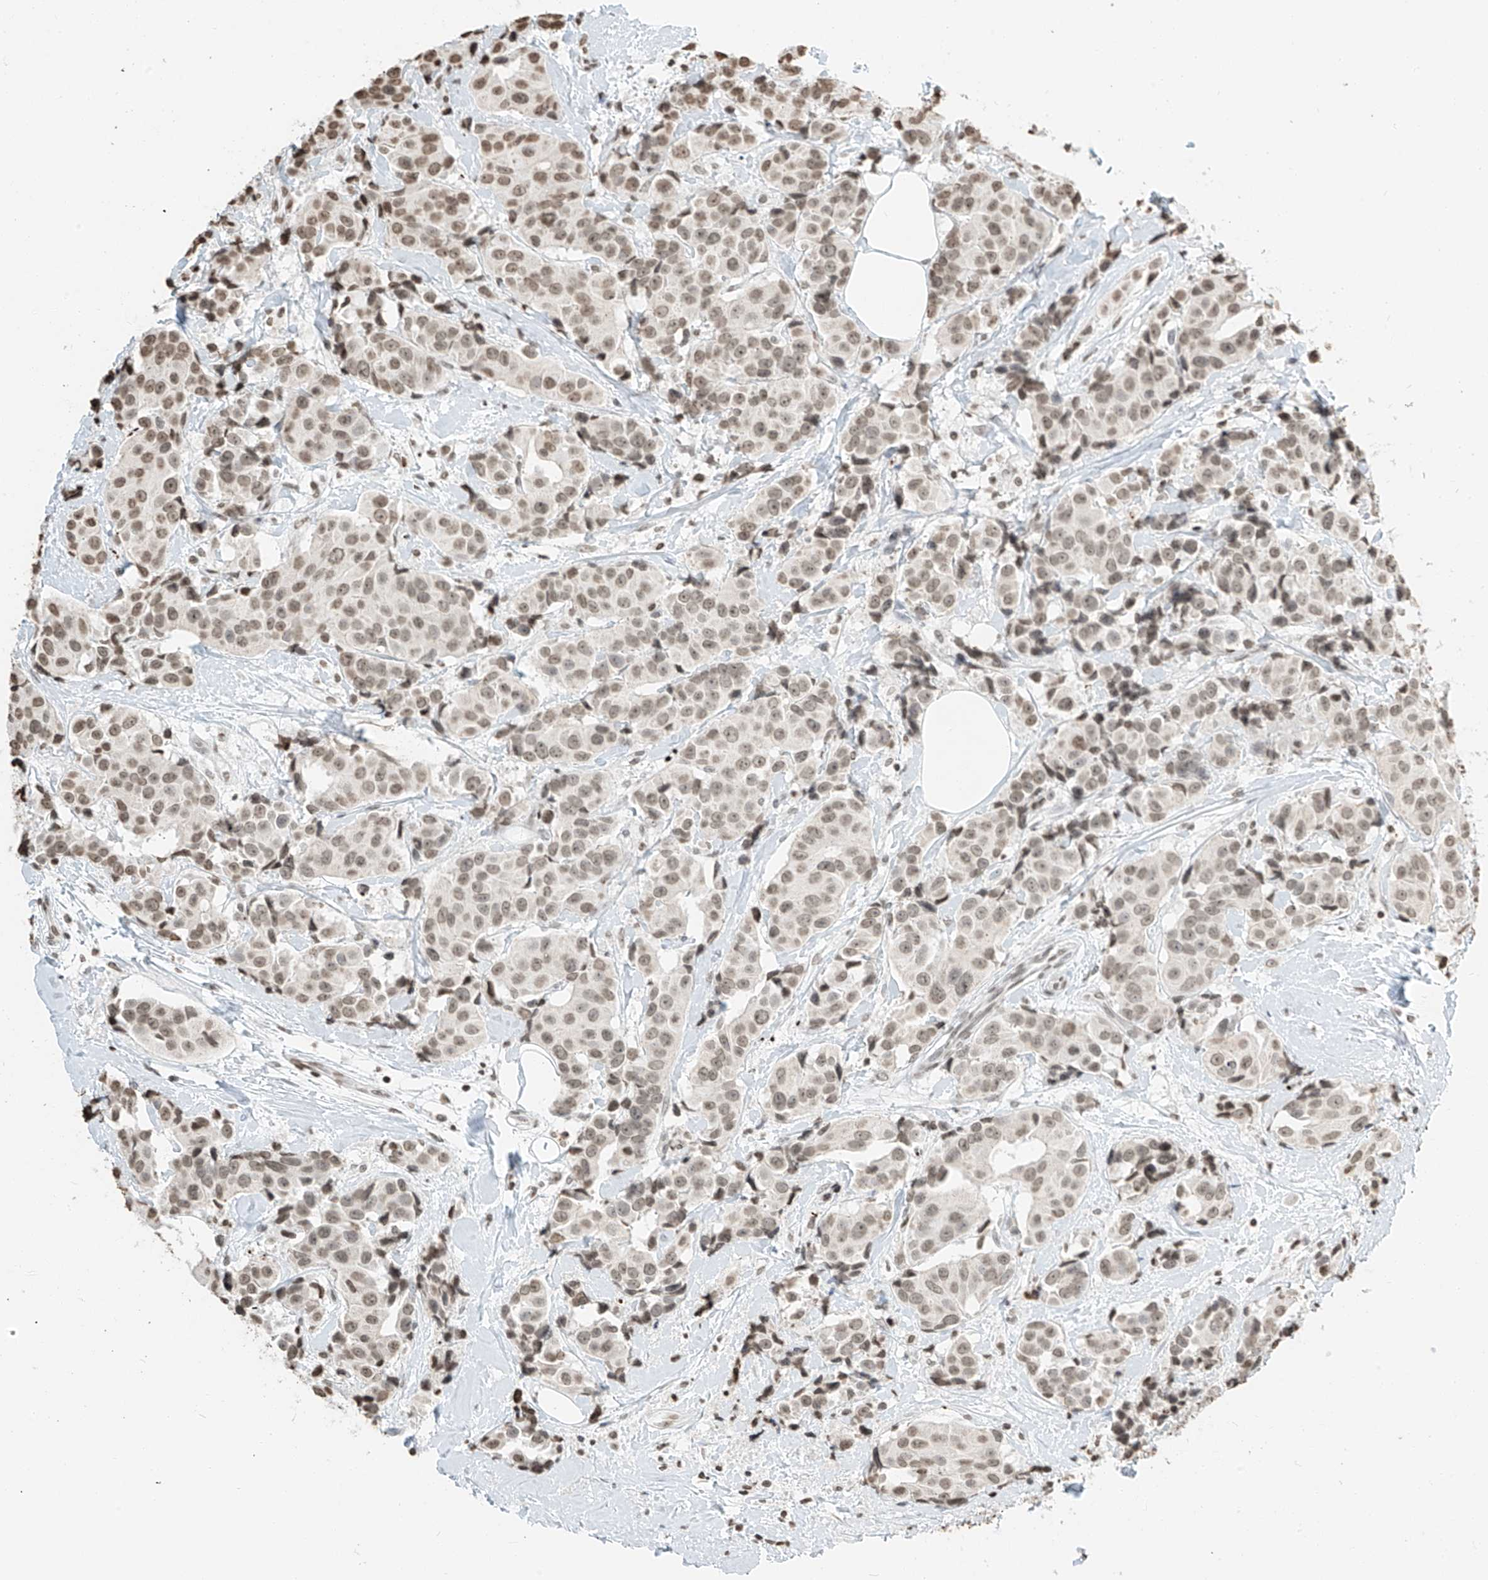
{"staining": {"intensity": "moderate", "quantity": ">75%", "location": "nuclear"}, "tissue": "breast cancer", "cell_type": "Tumor cells", "image_type": "cancer", "snomed": [{"axis": "morphology", "description": "Normal tissue, NOS"}, {"axis": "morphology", "description": "Duct carcinoma"}, {"axis": "topography", "description": "Breast"}], "caption": "Immunohistochemistry photomicrograph of human breast intraductal carcinoma stained for a protein (brown), which exhibits medium levels of moderate nuclear positivity in about >75% of tumor cells.", "gene": "C17orf58", "patient": {"sex": "female", "age": 39}}